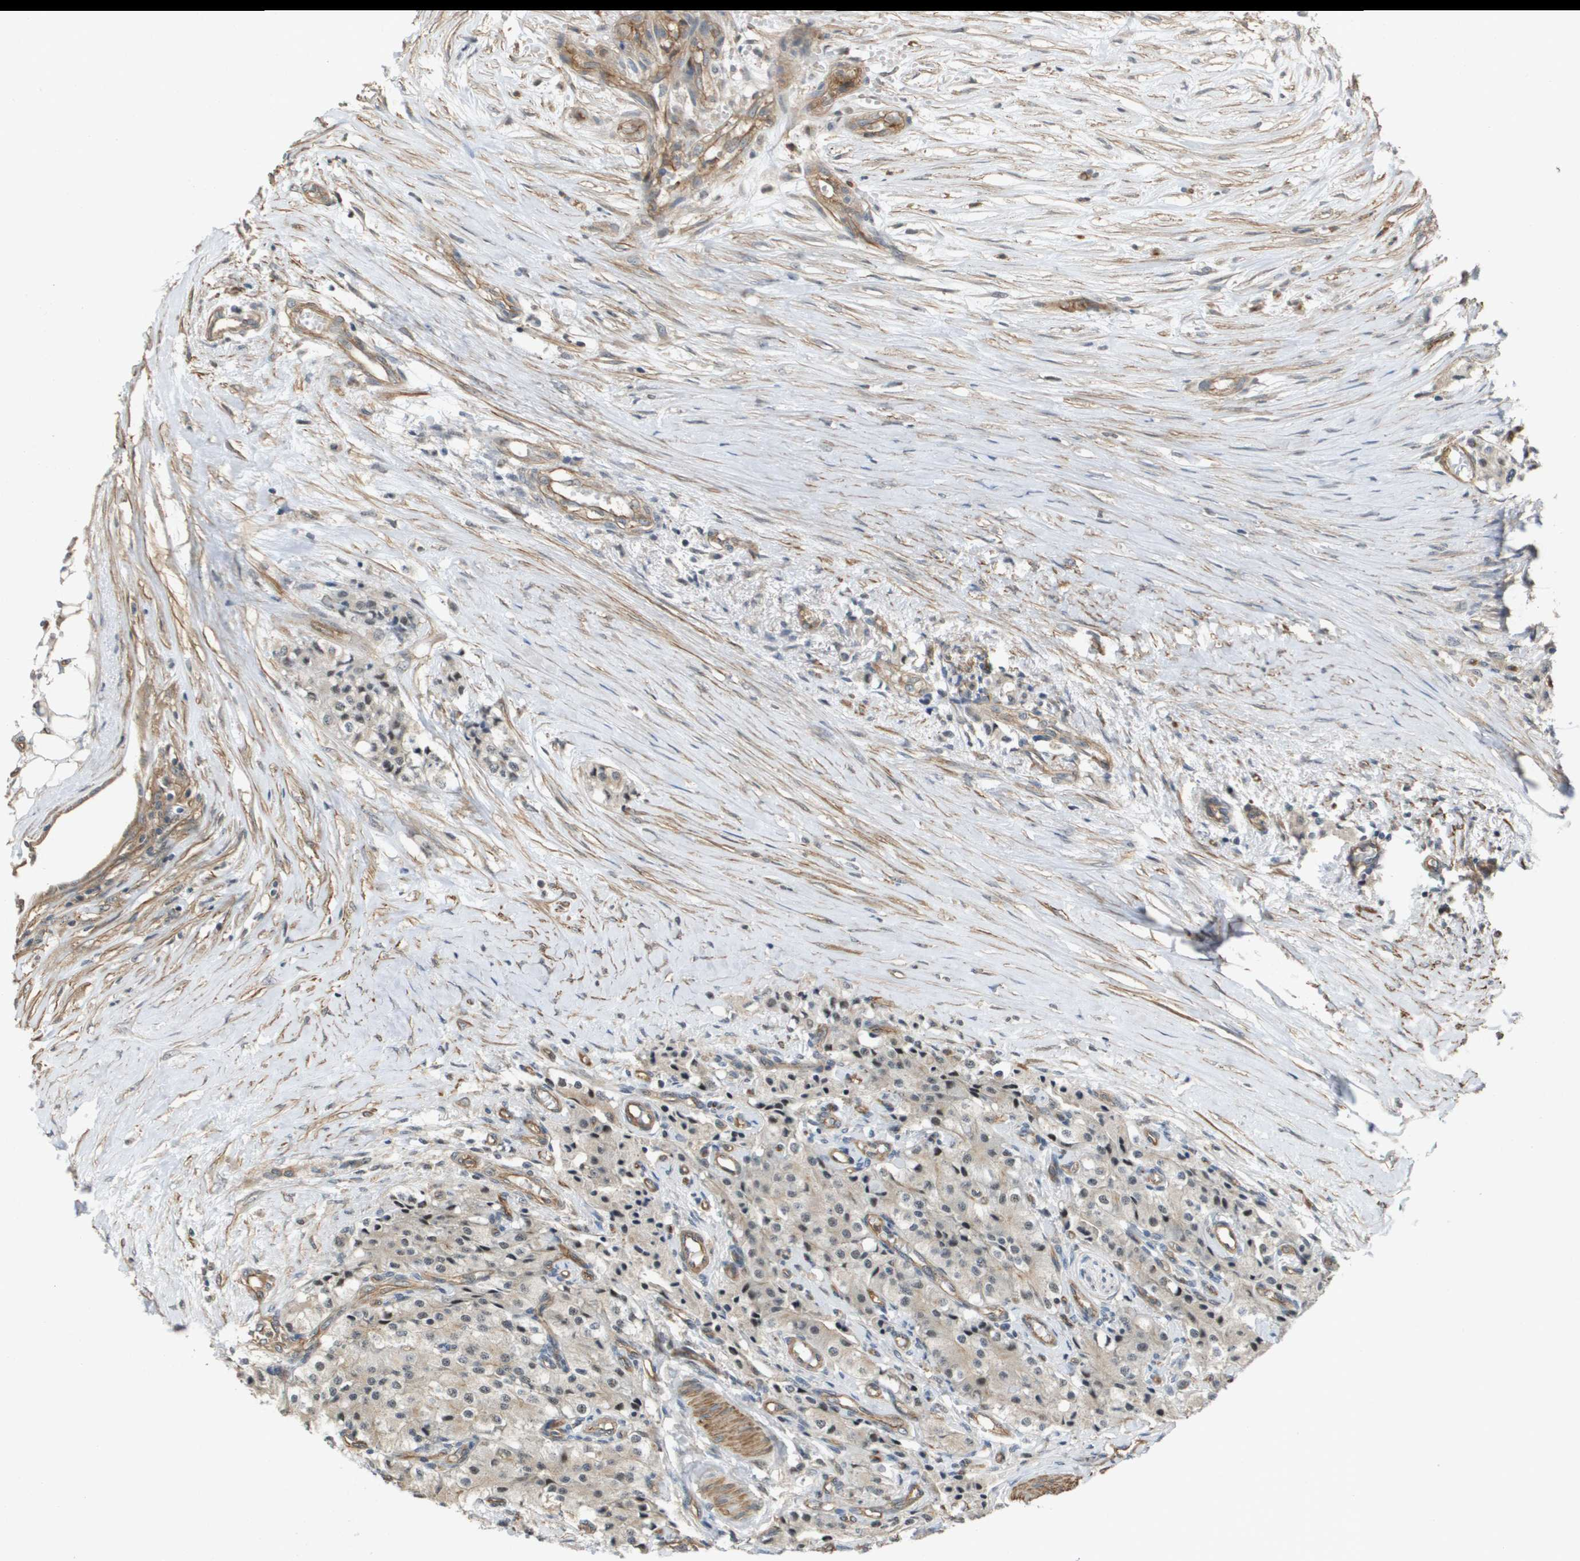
{"staining": {"intensity": "negative", "quantity": "none", "location": "none"}, "tissue": "carcinoid", "cell_type": "Tumor cells", "image_type": "cancer", "snomed": [{"axis": "morphology", "description": "Carcinoid, malignant, NOS"}, {"axis": "topography", "description": "Colon"}], "caption": "This image is of carcinoid stained with immunohistochemistry to label a protein in brown with the nuclei are counter-stained blue. There is no staining in tumor cells. (DAB (3,3'-diaminobenzidine) IHC with hematoxylin counter stain).", "gene": "RNF112", "patient": {"sex": "female", "age": 52}}